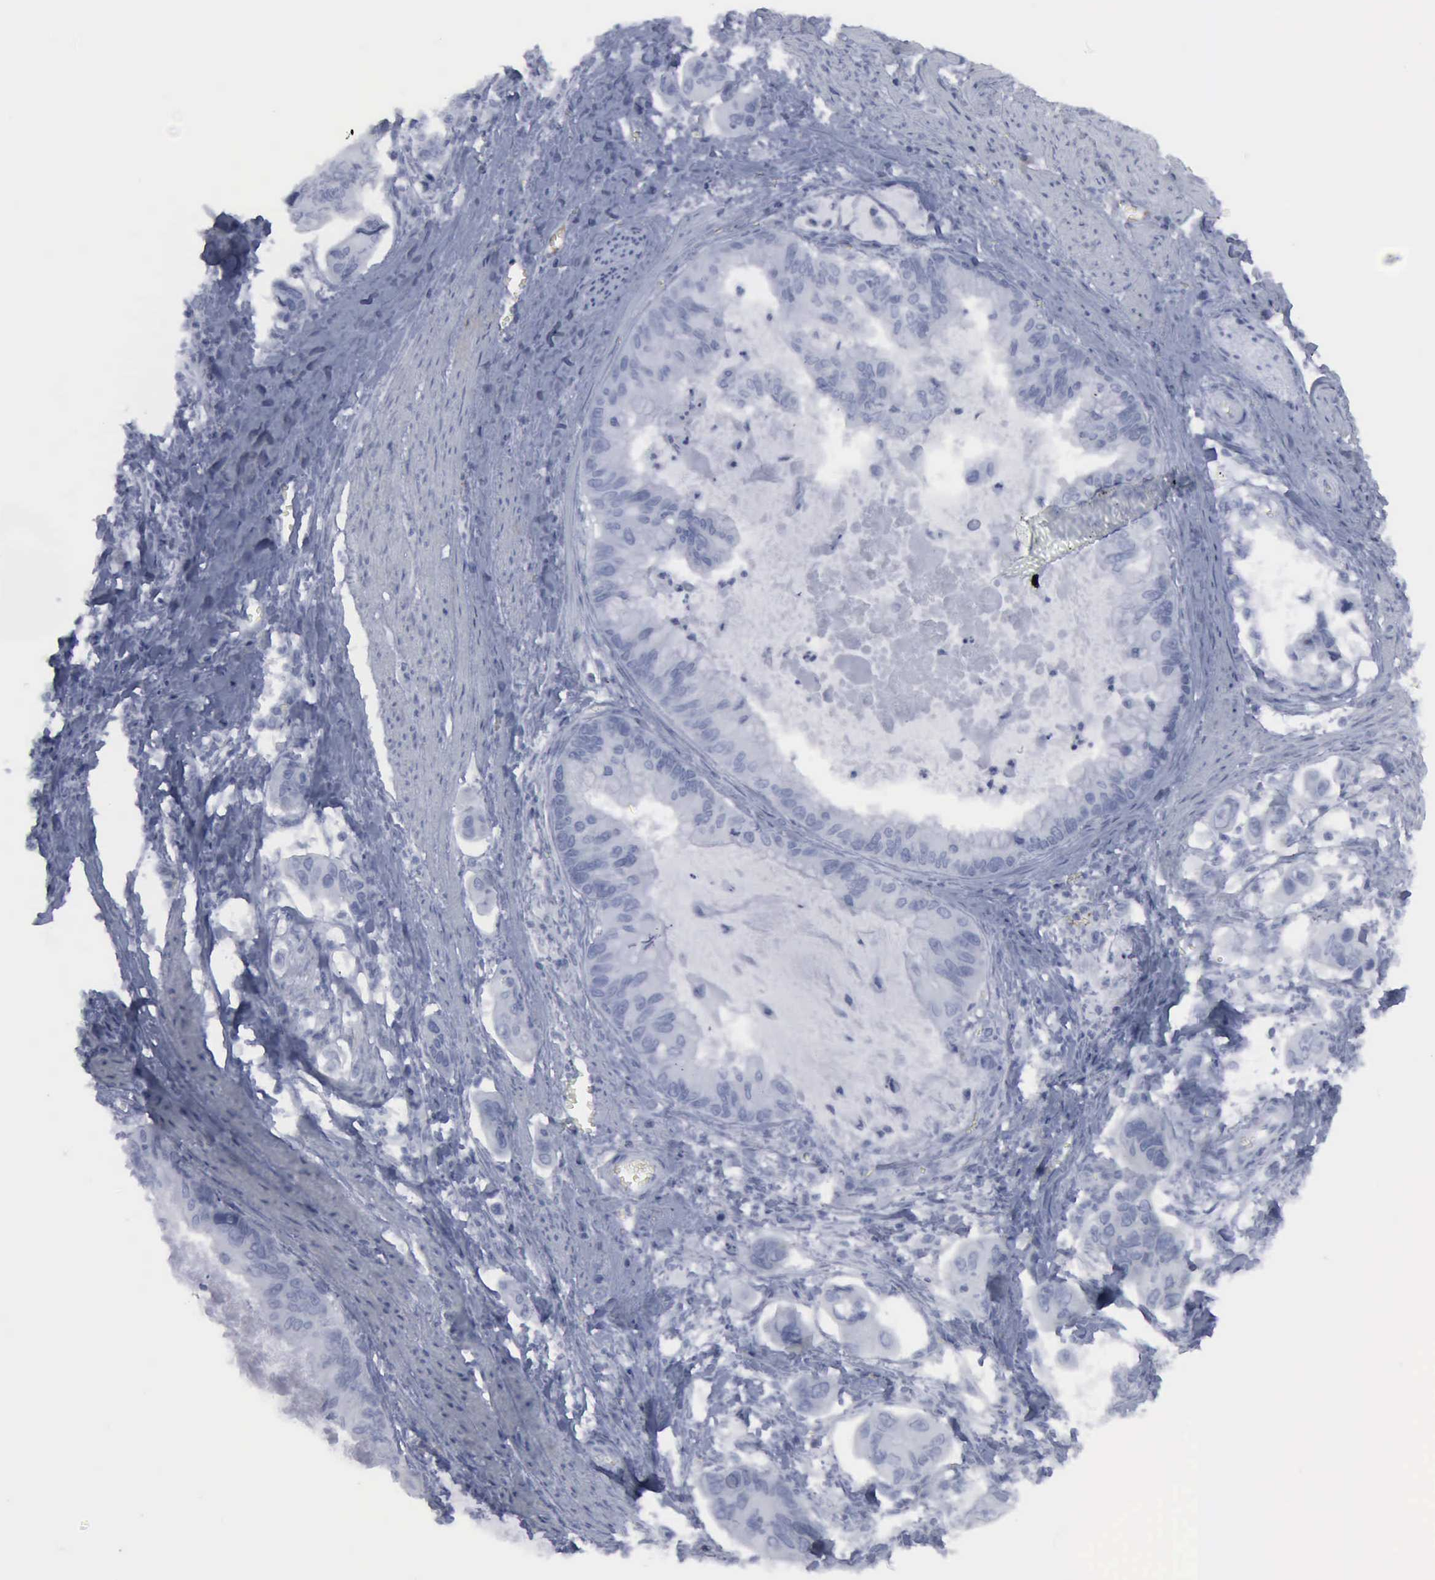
{"staining": {"intensity": "negative", "quantity": "none", "location": "none"}, "tissue": "stomach cancer", "cell_type": "Tumor cells", "image_type": "cancer", "snomed": [{"axis": "morphology", "description": "Adenocarcinoma, NOS"}, {"axis": "topography", "description": "Stomach, upper"}], "caption": "Immunohistochemical staining of stomach cancer displays no significant staining in tumor cells.", "gene": "VCAM1", "patient": {"sex": "male", "age": 80}}